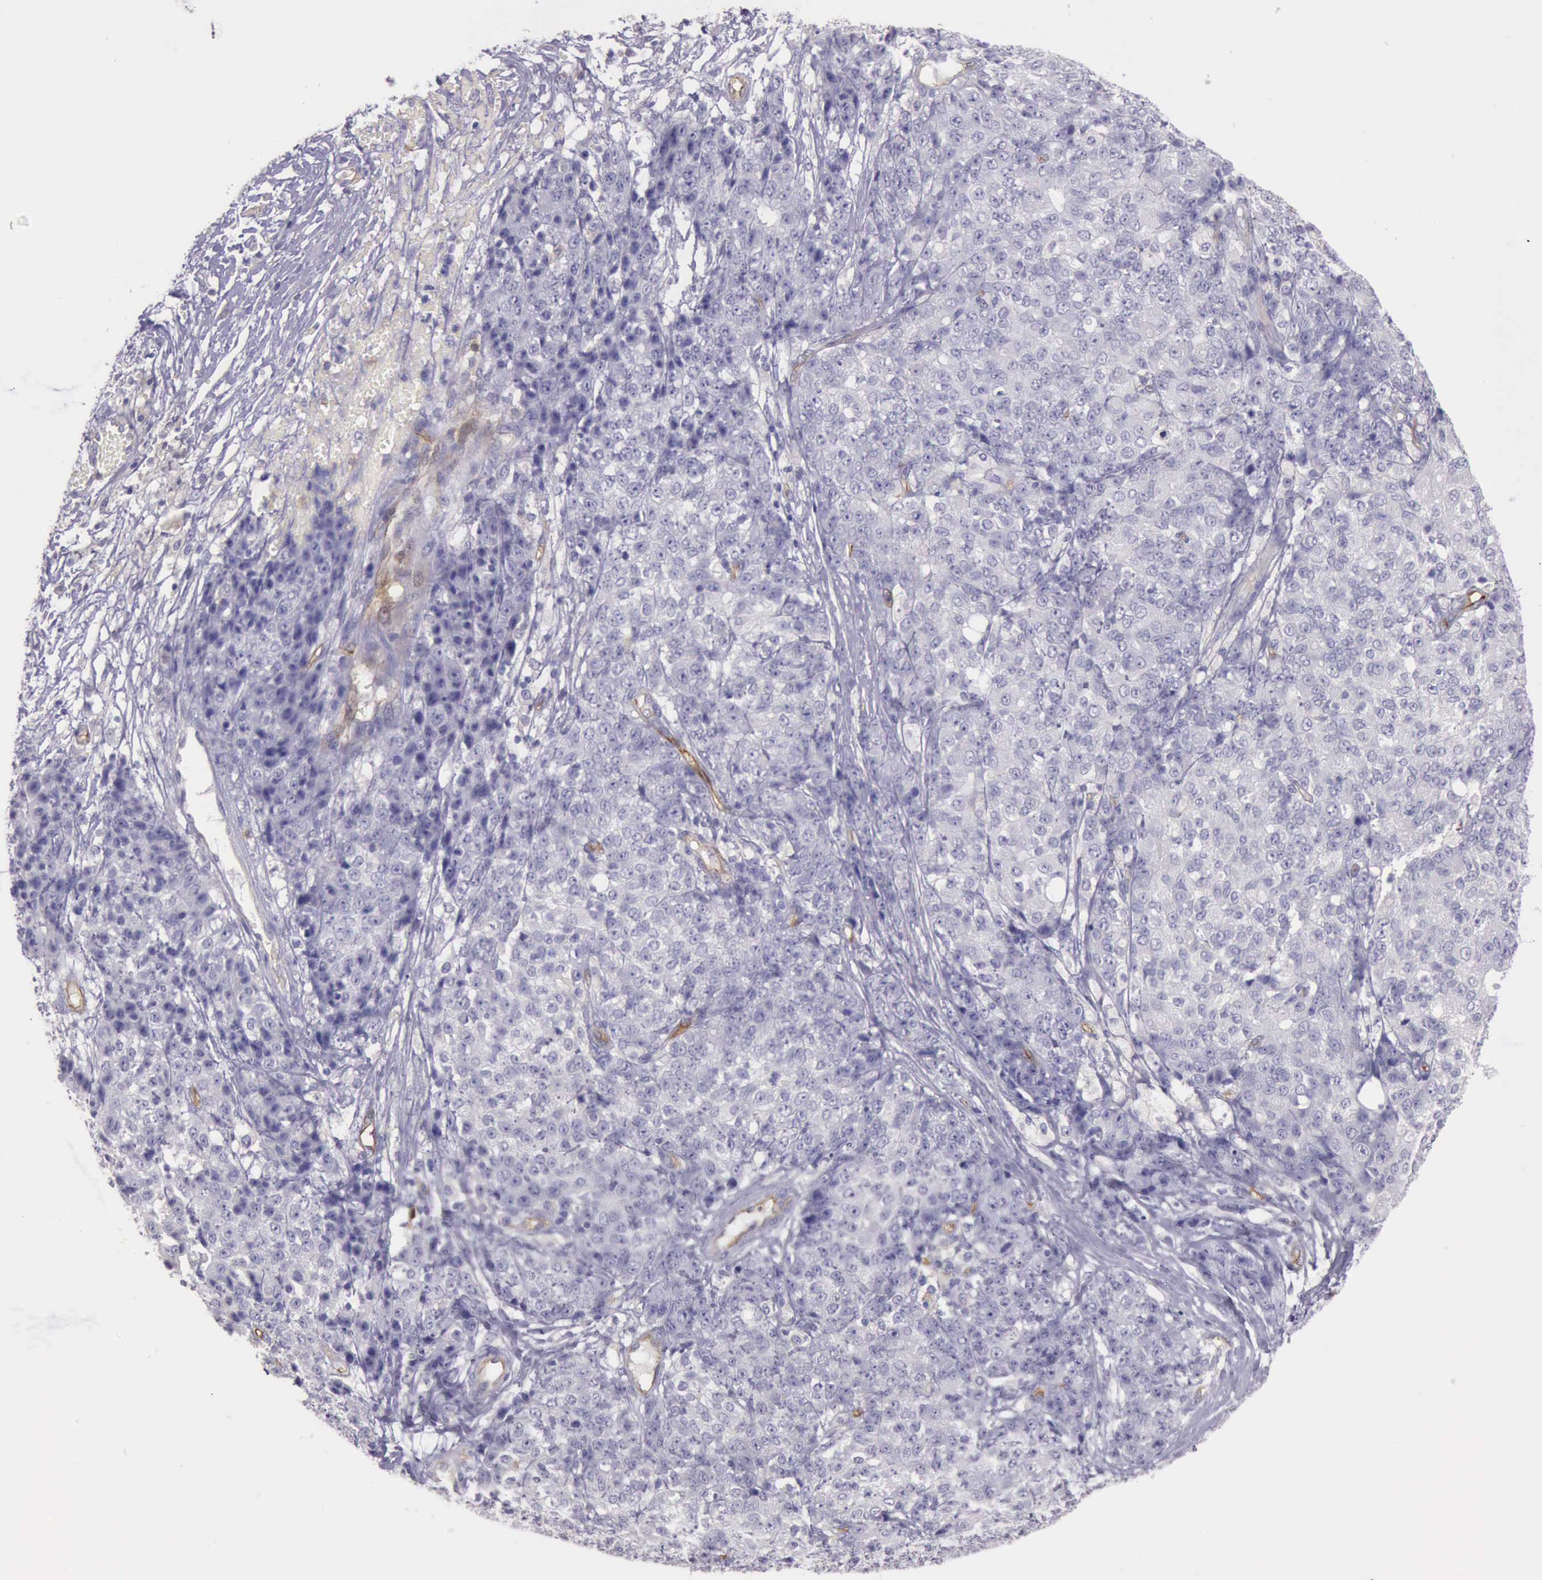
{"staining": {"intensity": "negative", "quantity": "none", "location": "none"}, "tissue": "ovarian cancer", "cell_type": "Tumor cells", "image_type": "cancer", "snomed": [{"axis": "morphology", "description": "Carcinoma, endometroid"}, {"axis": "topography", "description": "Ovary"}], "caption": "Immunohistochemistry (IHC) image of neoplastic tissue: human ovarian cancer stained with DAB reveals no significant protein expression in tumor cells.", "gene": "TCEANC", "patient": {"sex": "female", "age": 42}}